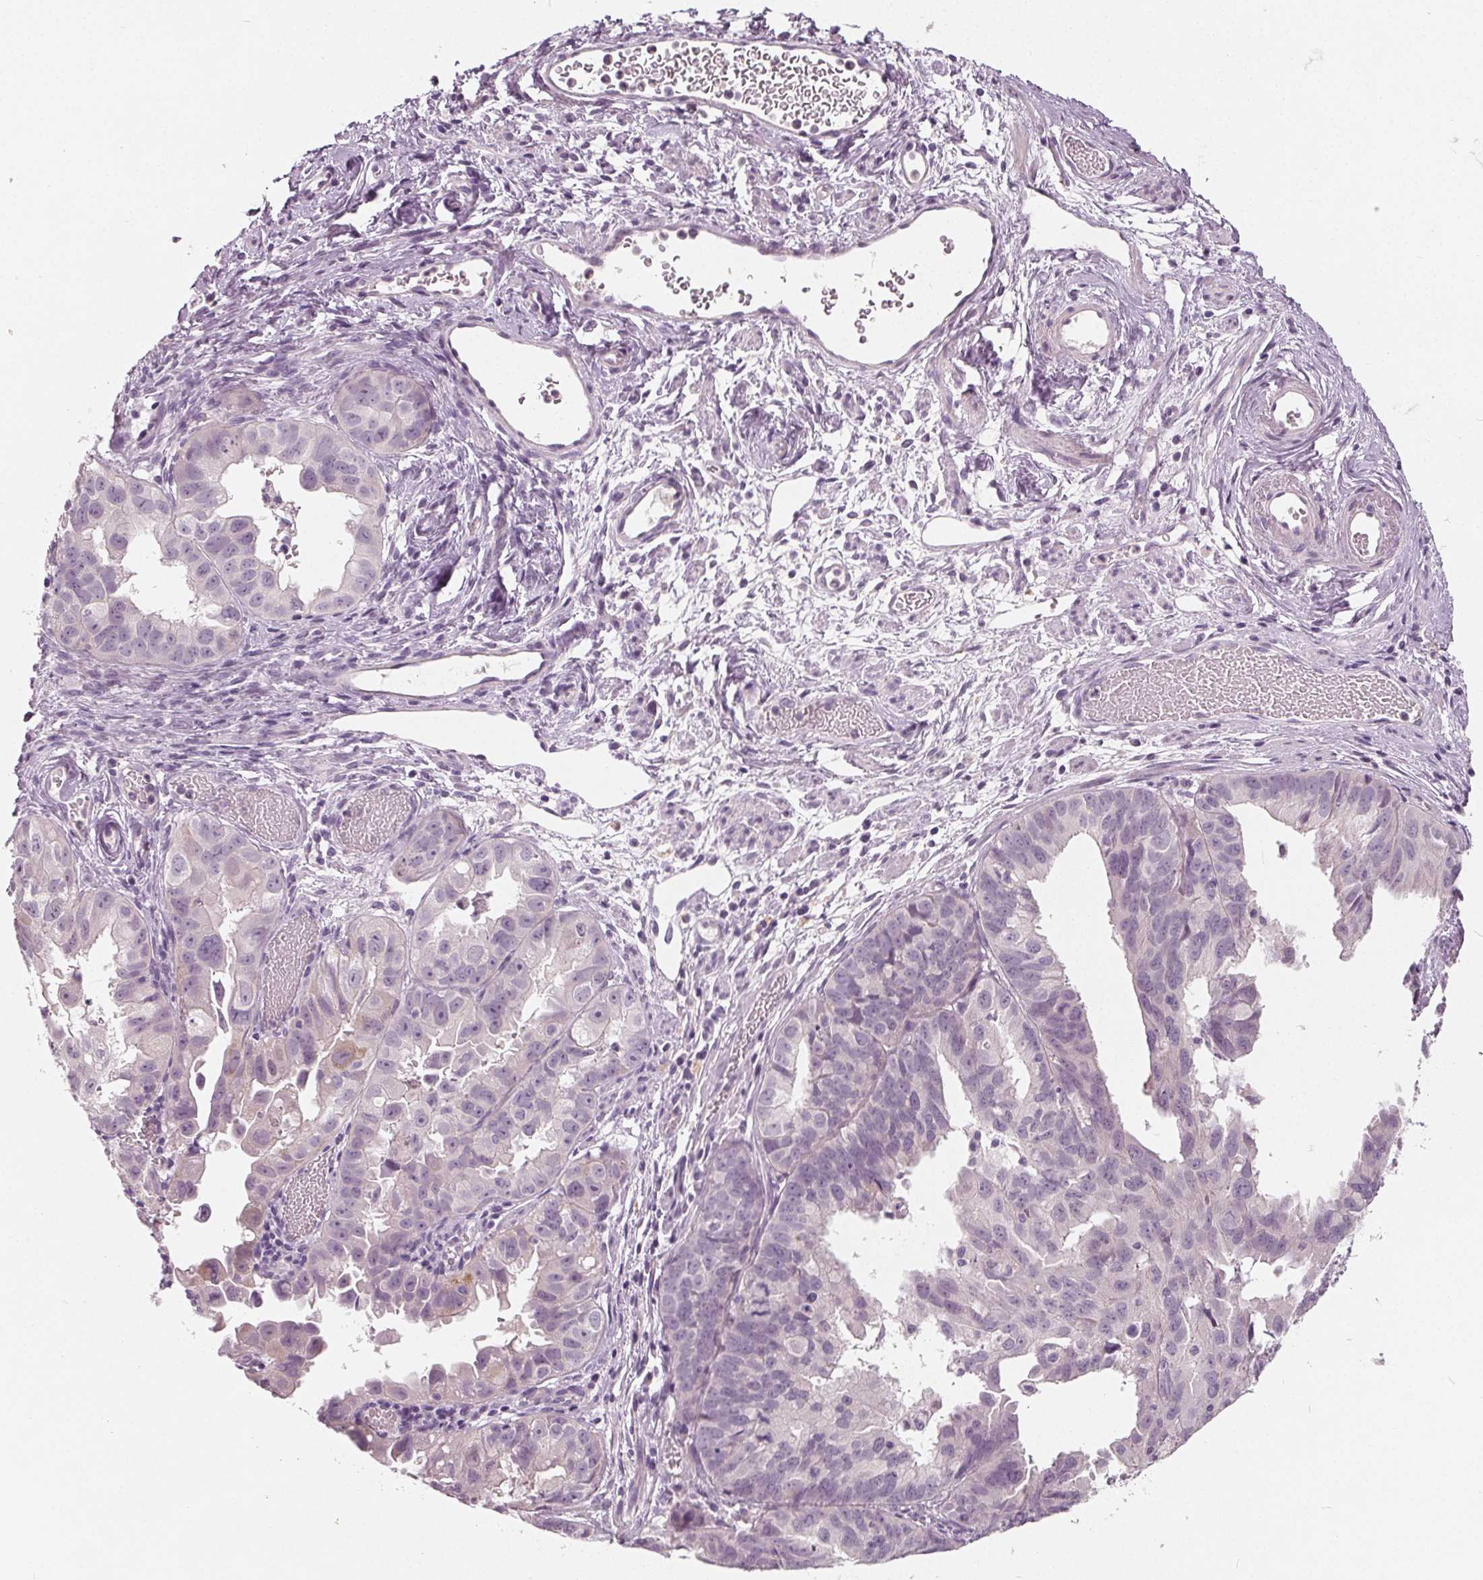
{"staining": {"intensity": "negative", "quantity": "none", "location": "none"}, "tissue": "ovarian cancer", "cell_type": "Tumor cells", "image_type": "cancer", "snomed": [{"axis": "morphology", "description": "Carcinoma, endometroid"}, {"axis": "topography", "description": "Ovary"}], "caption": "The image reveals no significant staining in tumor cells of endometroid carcinoma (ovarian).", "gene": "TKFC", "patient": {"sex": "female", "age": 85}}